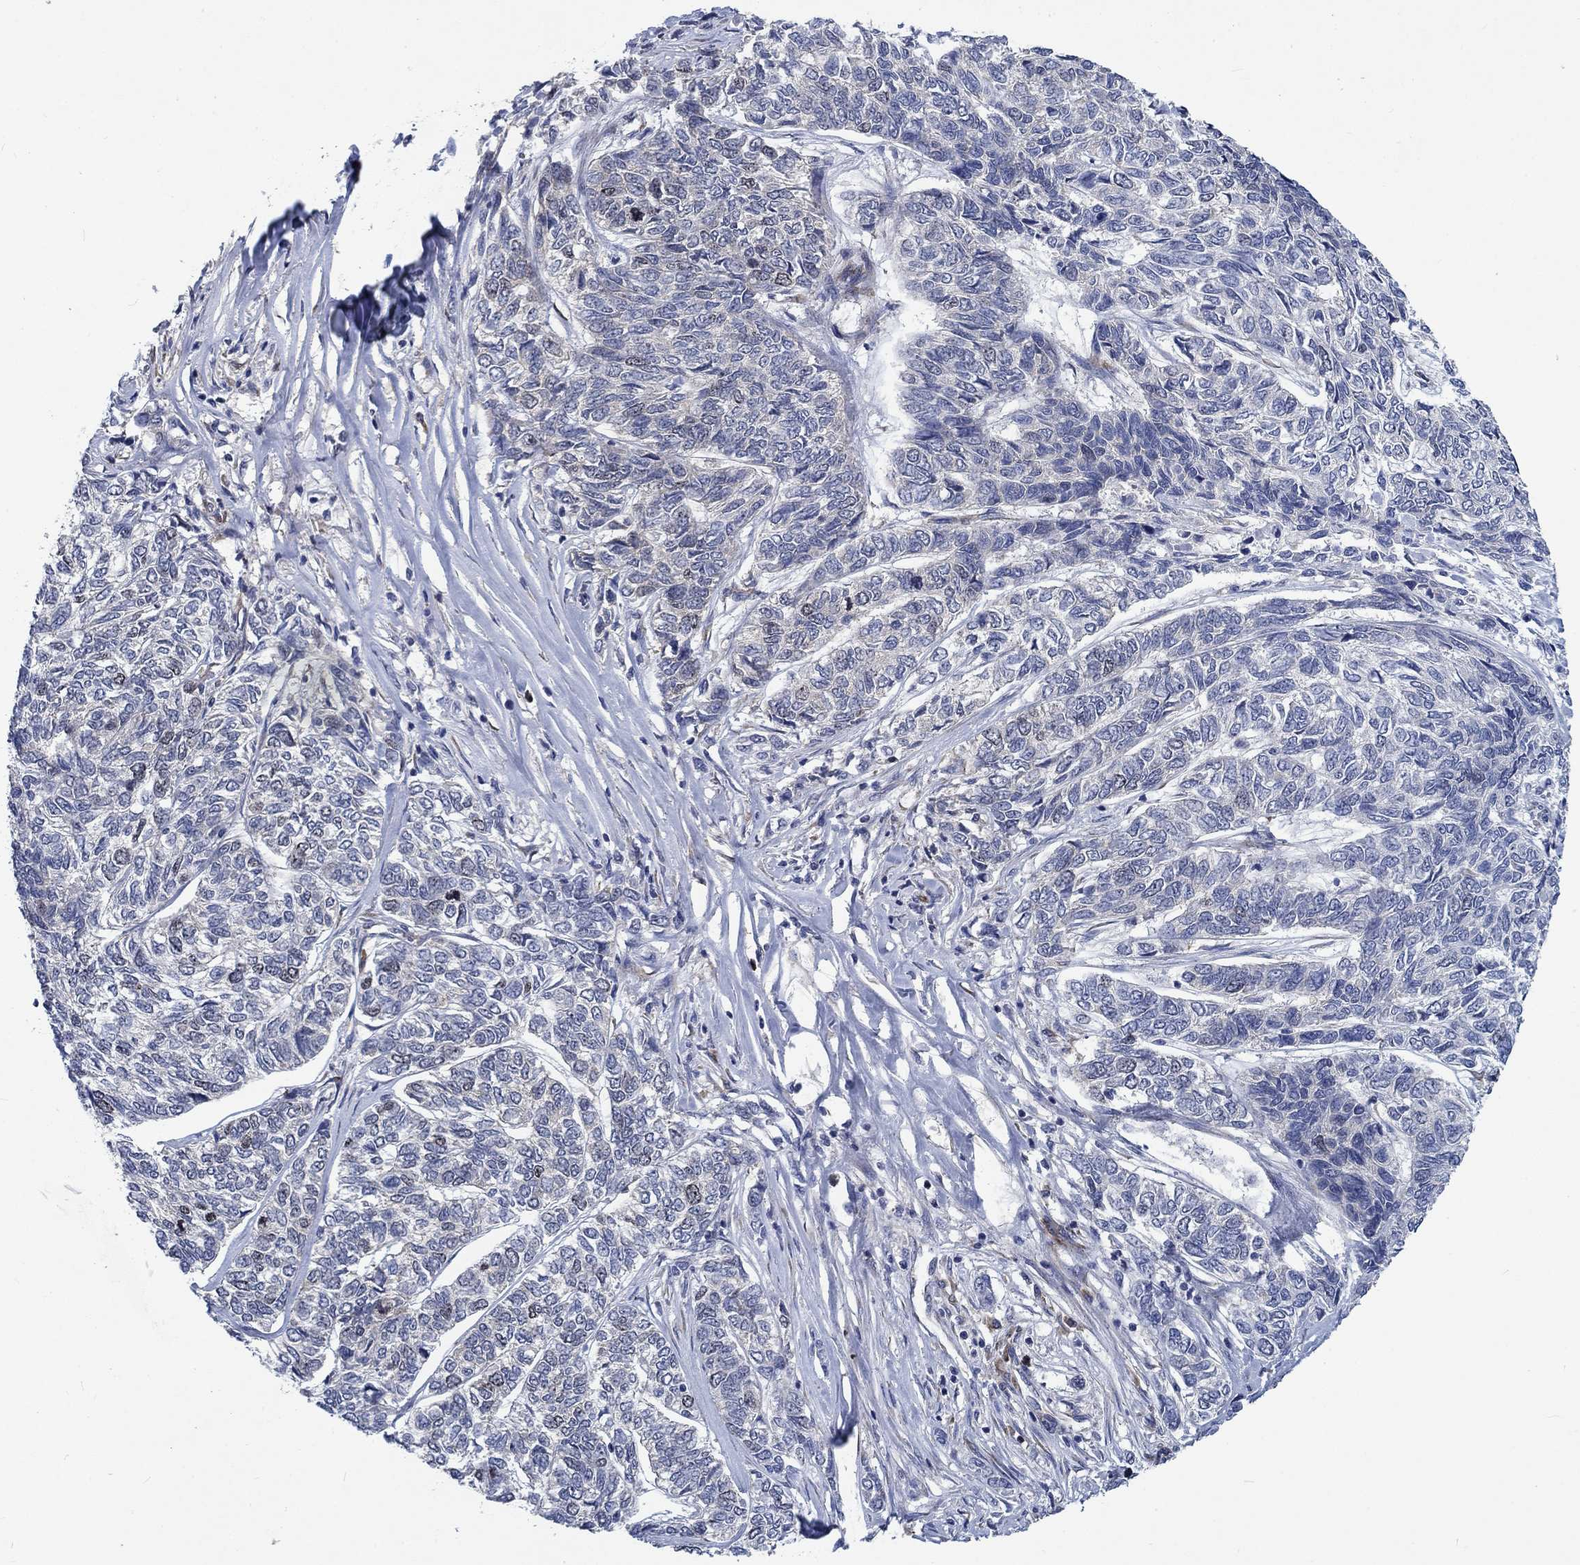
{"staining": {"intensity": "negative", "quantity": "none", "location": "none"}, "tissue": "skin cancer", "cell_type": "Tumor cells", "image_type": "cancer", "snomed": [{"axis": "morphology", "description": "Basal cell carcinoma"}, {"axis": "topography", "description": "Skin"}], "caption": "A micrograph of skin basal cell carcinoma stained for a protein shows no brown staining in tumor cells.", "gene": "MMP24", "patient": {"sex": "female", "age": 65}}